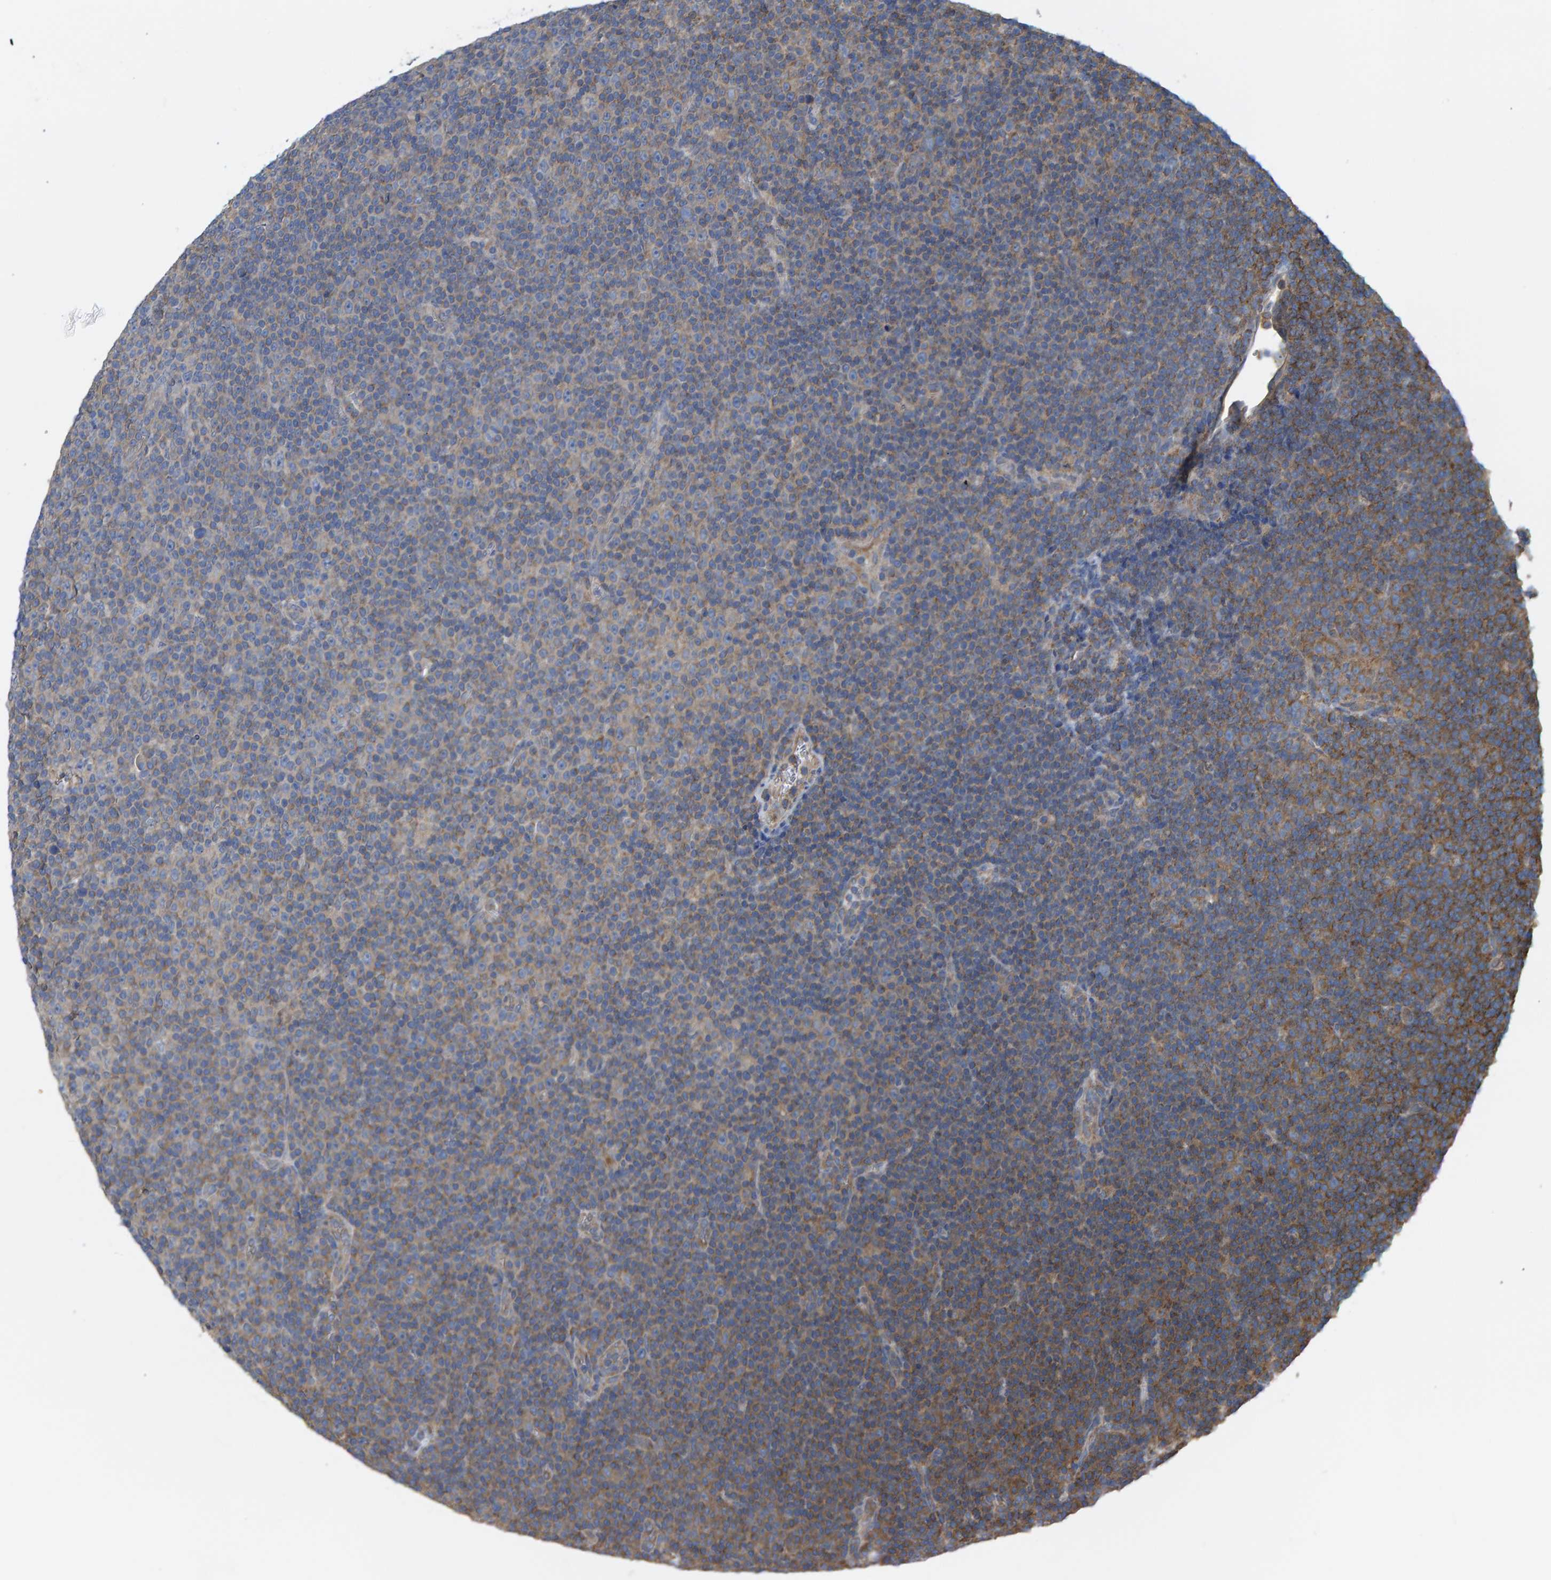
{"staining": {"intensity": "weak", "quantity": "<25%", "location": "cytoplasmic/membranous"}, "tissue": "lymphoma", "cell_type": "Tumor cells", "image_type": "cancer", "snomed": [{"axis": "morphology", "description": "Malignant lymphoma, non-Hodgkin's type, Low grade"}, {"axis": "topography", "description": "Lymph node"}], "caption": "There is no significant expression in tumor cells of malignant lymphoma, non-Hodgkin's type (low-grade).", "gene": "LRSAM1", "patient": {"sex": "female", "age": 67}}